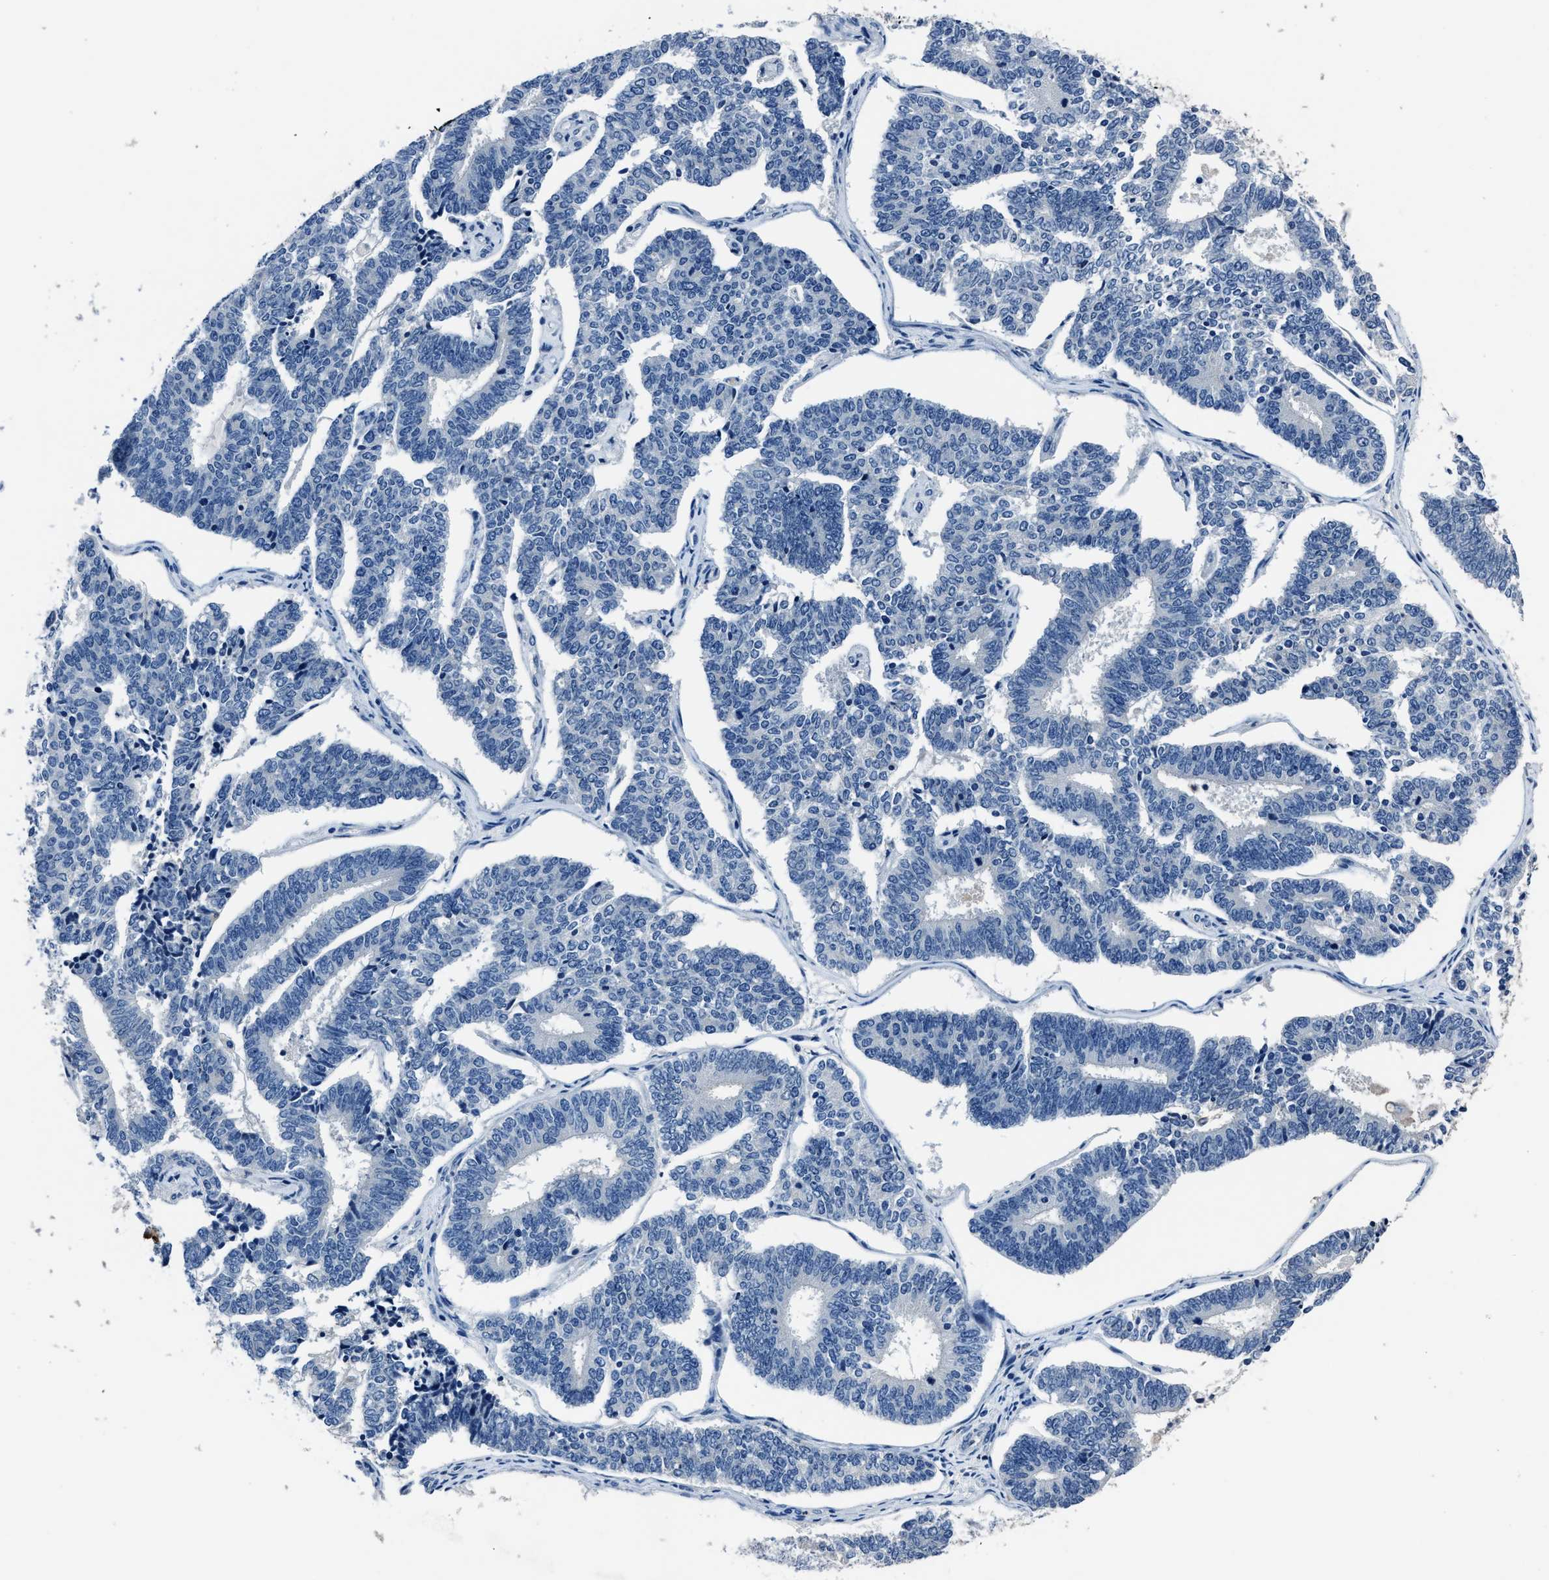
{"staining": {"intensity": "negative", "quantity": "none", "location": "none"}, "tissue": "endometrial cancer", "cell_type": "Tumor cells", "image_type": "cancer", "snomed": [{"axis": "morphology", "description": "Adenocarcinoma, NOS"}, {"axis": "topography", "description": "Endometrium"}], "caption": "A high-resolution micrograph shows IHC staining of endometrial adenocarcinoma, which demonstrates no significant positivity in tumor cells.", "gene": "FGL2", "patient": {"sex": "female", "age": 70}}